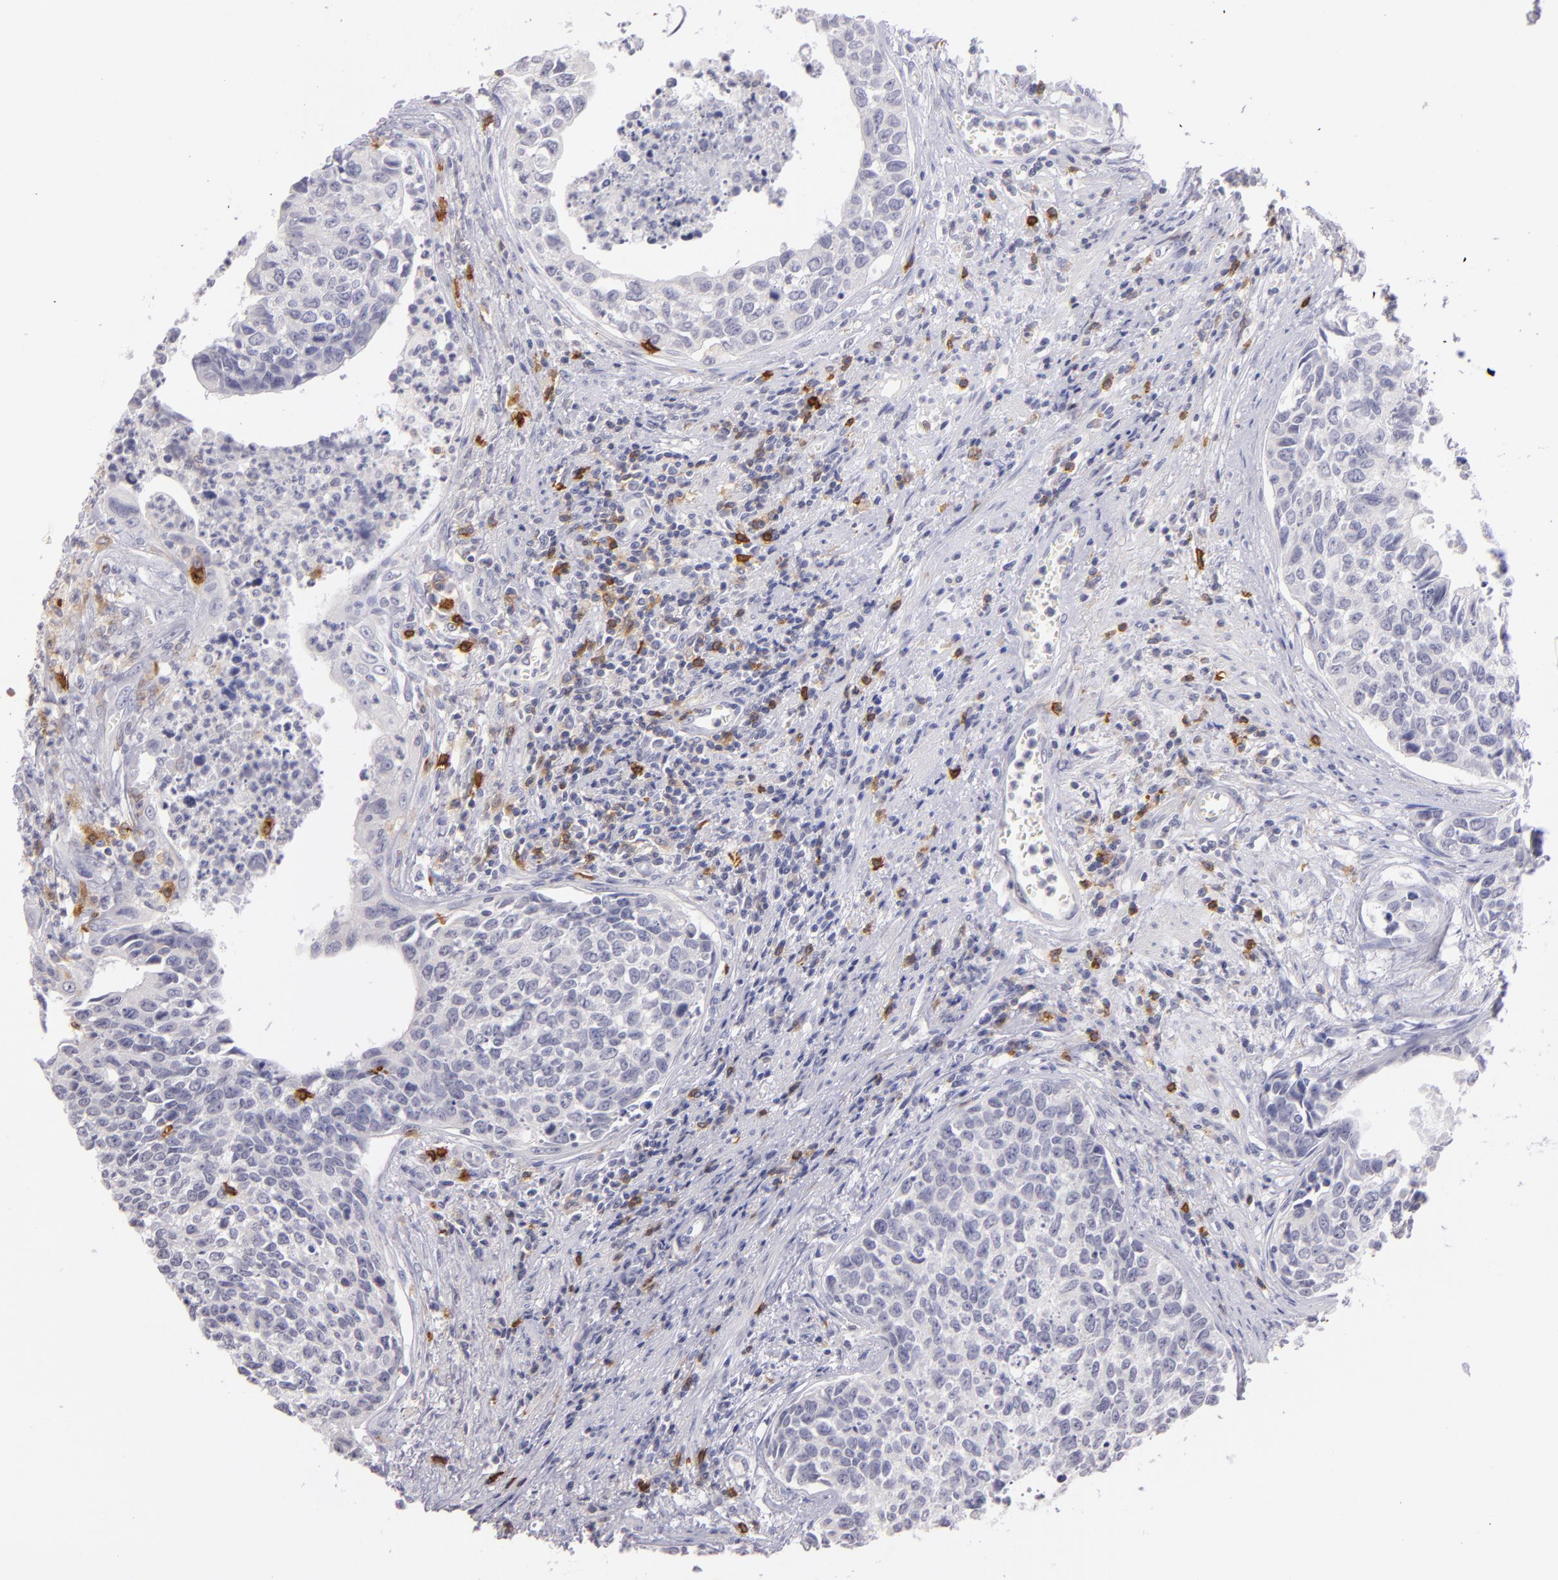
{"staining": {"intensity": "negative", "quantity": "none", "location": "none"}, "tissue": "urothelial cancer", "cell_type": "Tumor cells", "image_type": "cancer", "snomed": [{"axis": "morphology", "description": "Urothelial carcinoma, High grade"}, {"axis": "topography", "description": "Urinary bladder"}], "caption": "Immunohistochemical staining of urothelial carcinoma (high-grade) displays no significant positivity in tumor cells.", "gene": "IL2RA", "patient": {"sex": "male", "age": 81}}